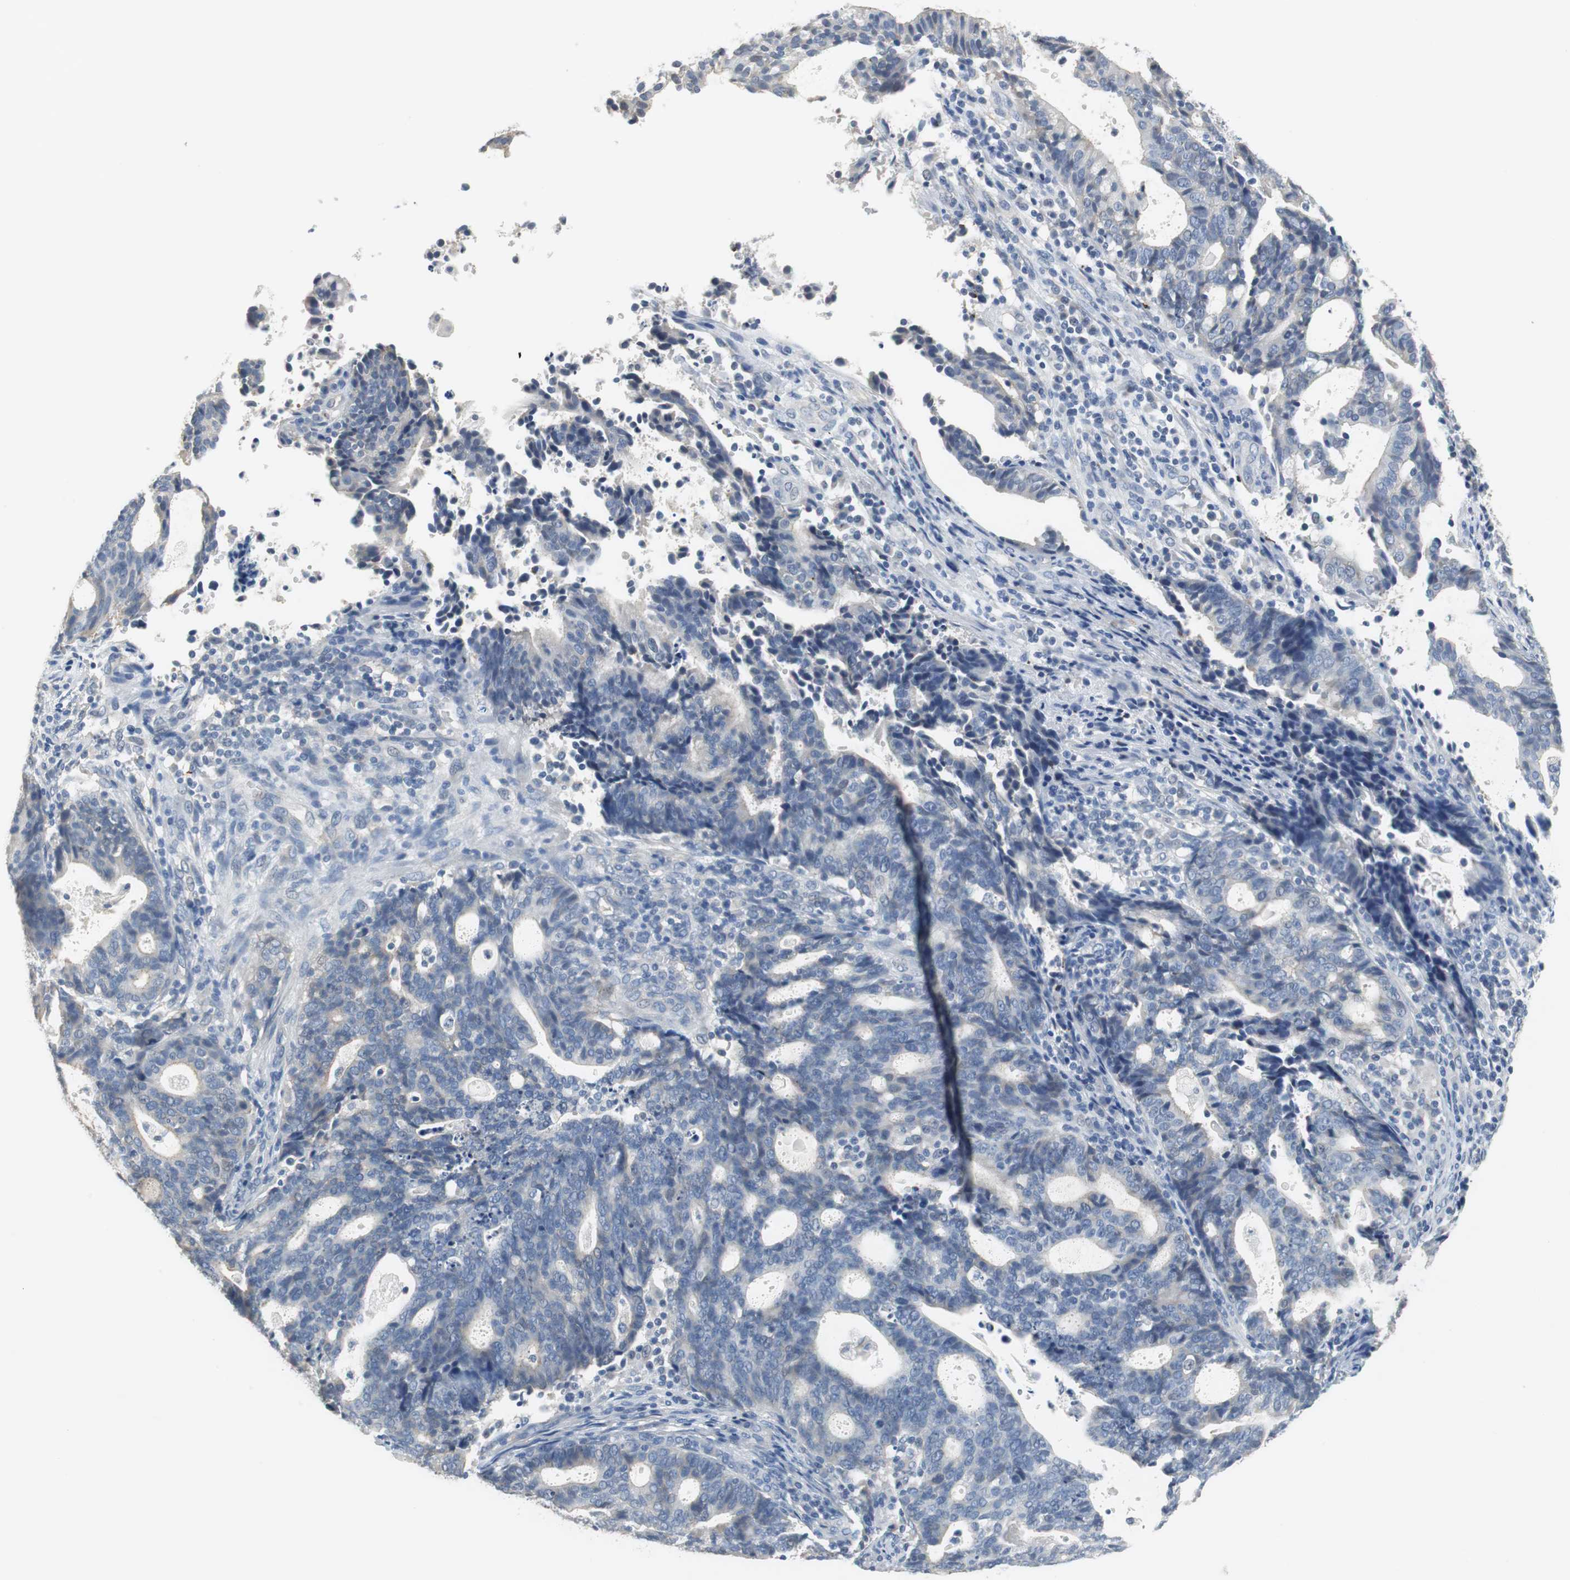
{"staining": {"intensity": "weak", "quantity": "<25%", "location": "cytoplasmic/membranous"}, "tissue": "endometrial cancer", "cell_type": "Tumor cells", "image_type": "cancer", "snomed": [{"axis": "morphology", "description": "Adenocarcinoma, NOS"}, {"axis": "topography", "description": "Uterus"}], "caption": "Endometrial adenocarcinoma was stained to show a protein in brown. There is no significant positivity in tumor cells. (DAB immunohistochemistry (IHC) visualized using brightfield microscopy, high magnification).", "gene": "MUC7", "patient": {"sex": "female", "age": 83}}